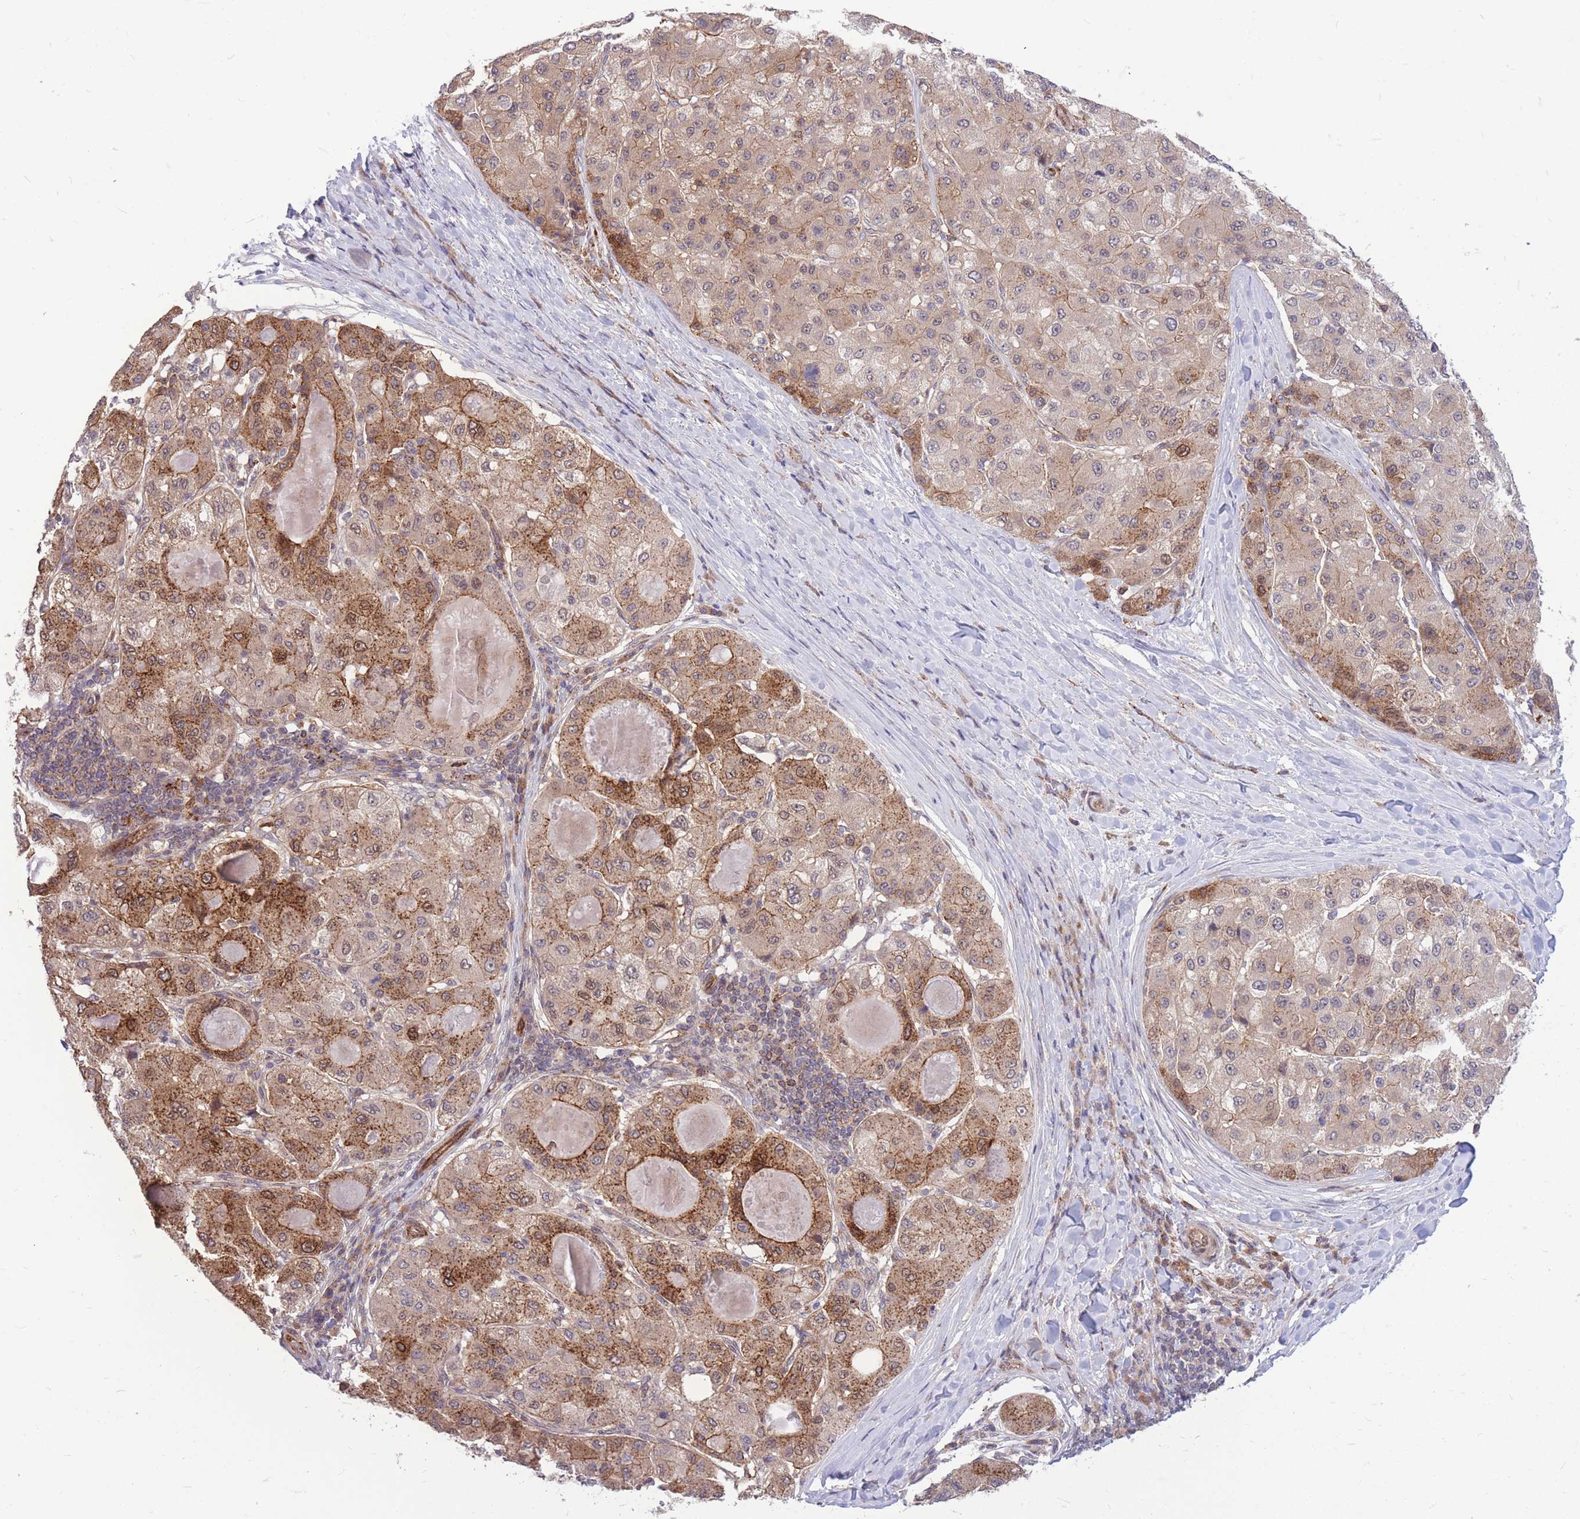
{"staining": {"intensity": "strong", "quantity": "25%-75%", "location": "cytoplasmic/membranous"}, "tissue": "liver cancer", "cell_type": "Tumor cells", "image_type": "cancer", "snomed": [{"axis": "morphology", "description": "Carcinoma, Hepatocellular, NOS"}, {"axis": "topography", "description": "Liver"}], "caption": "High-power microscopy captured an immunohistochemistry (IHC) image of liver hepatocellular carcinoma, revealing strong cytoplasmic/membranous staining in about 25%-75% of tumor cells. (brown staining indicates protein expression, while blue staining denotes nuclei).", "gene": "TCF20", "patient": {"sex": "male", "age": 80}}